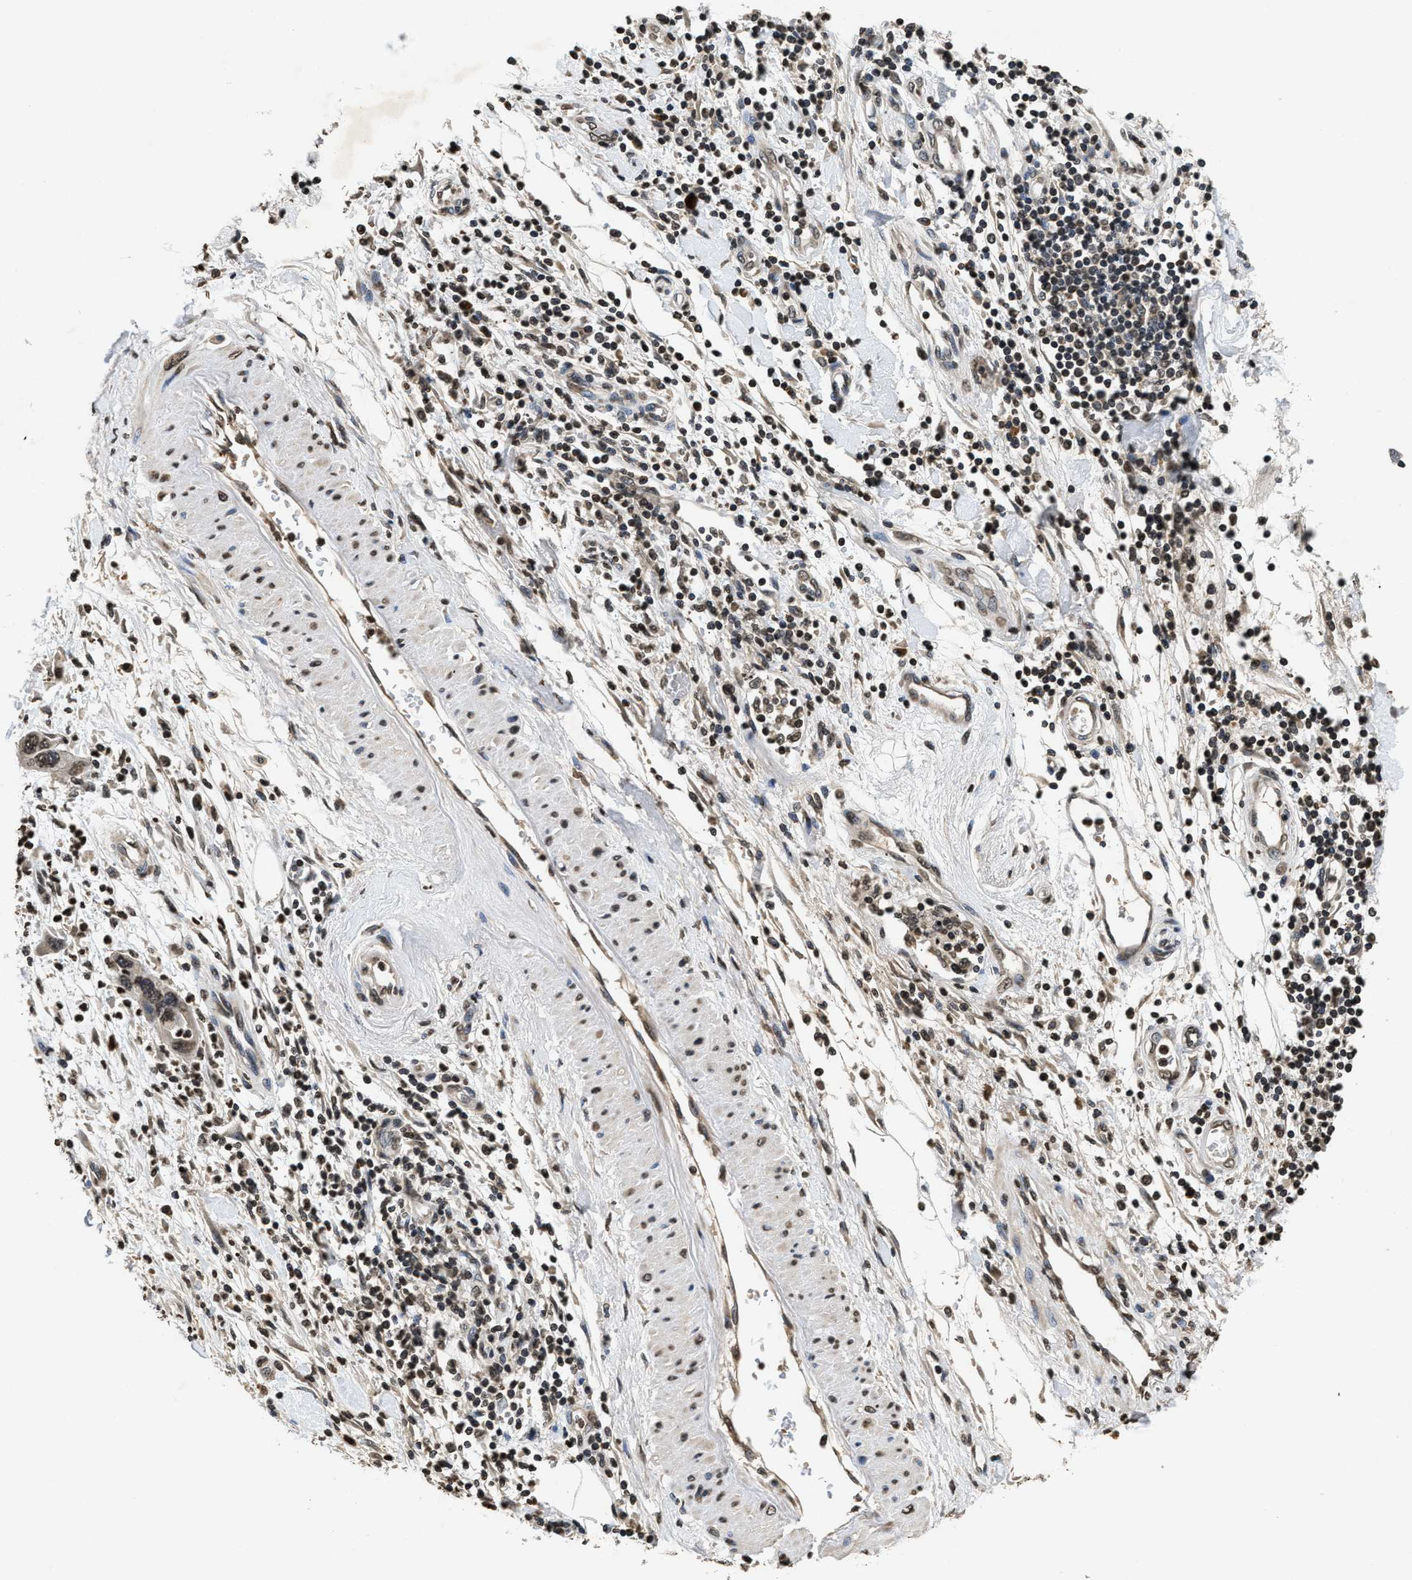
{"staining": {"intensity": "weak", "quantity": ">75%", "location": "nuclear"}, "tissue": "pancreatic cancer", "cell_type": "Tumor cells", "image_type": "cancer", "snomed": [{"axis": "morphology", "description": "Normal tissue, NOS"}, {"axis": "morphology", "description": "Adenocarcinoma, NOS"}, {"axis": "topography", "description": "Pancreas"}], "caption": "Human pancreatic adenocarcinoma stained for a protein (brown) displays weak nuclear positive staining in approximately >75% of tumor cells.", "gene": "DNASE1L3", "patient": {"sex": "female", "age": 71}}